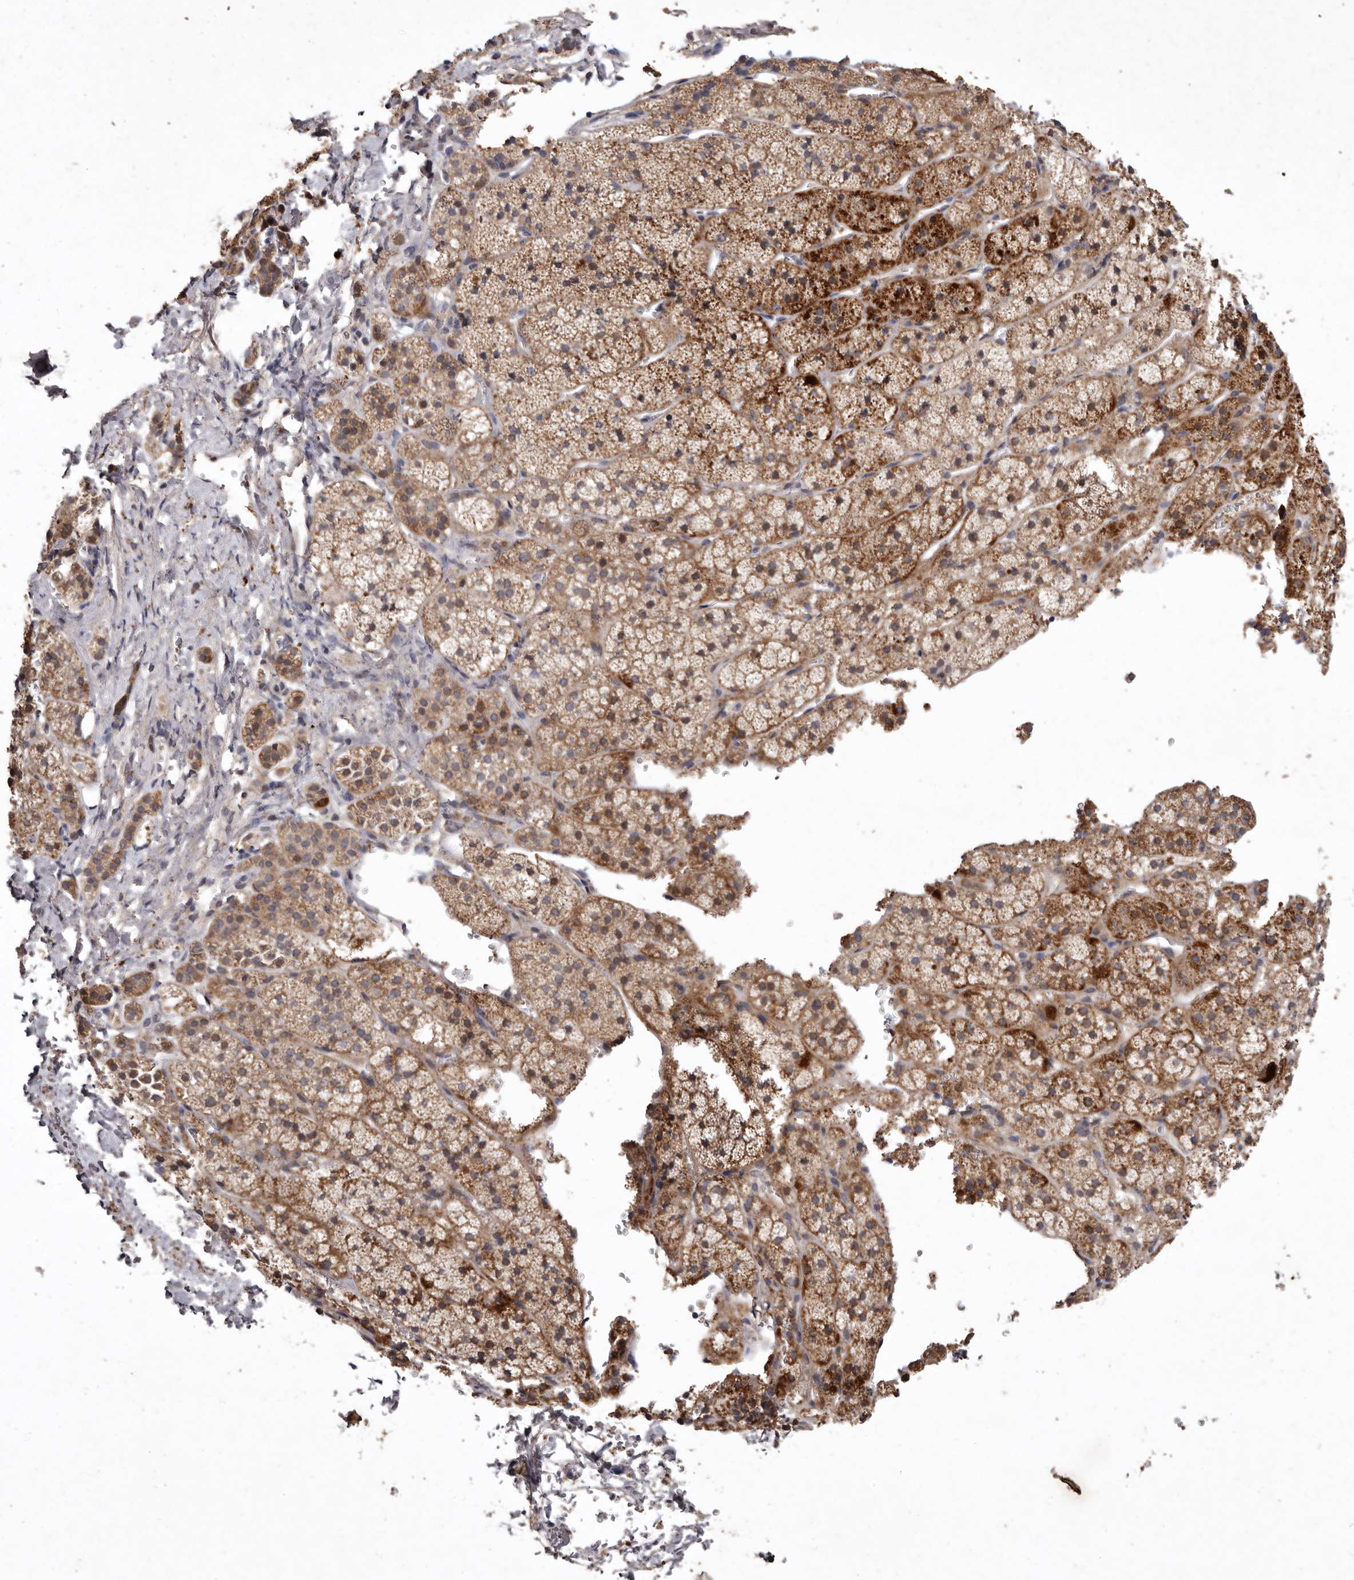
{"staining": {"intensity": "strong", "quantity": ">75%", "location": "cytoplasmic/membranous"}, "tissue": "adrenal gland", "cell_type": "Glandular cells", "image_type": "normal", "snomed": [{"axis": "morphology", "description": "Normal tissue, NOS"}, {"axis": "topography", "description": "Adrenal gland"}], "caption": "A photomicrograph of human adrenal gland stained for a protein shows strong cytoplasmic/membranous brown staining in glandular cells.", "gene": "FLAD1", "patient": {"sex": "female", "age": 44}}